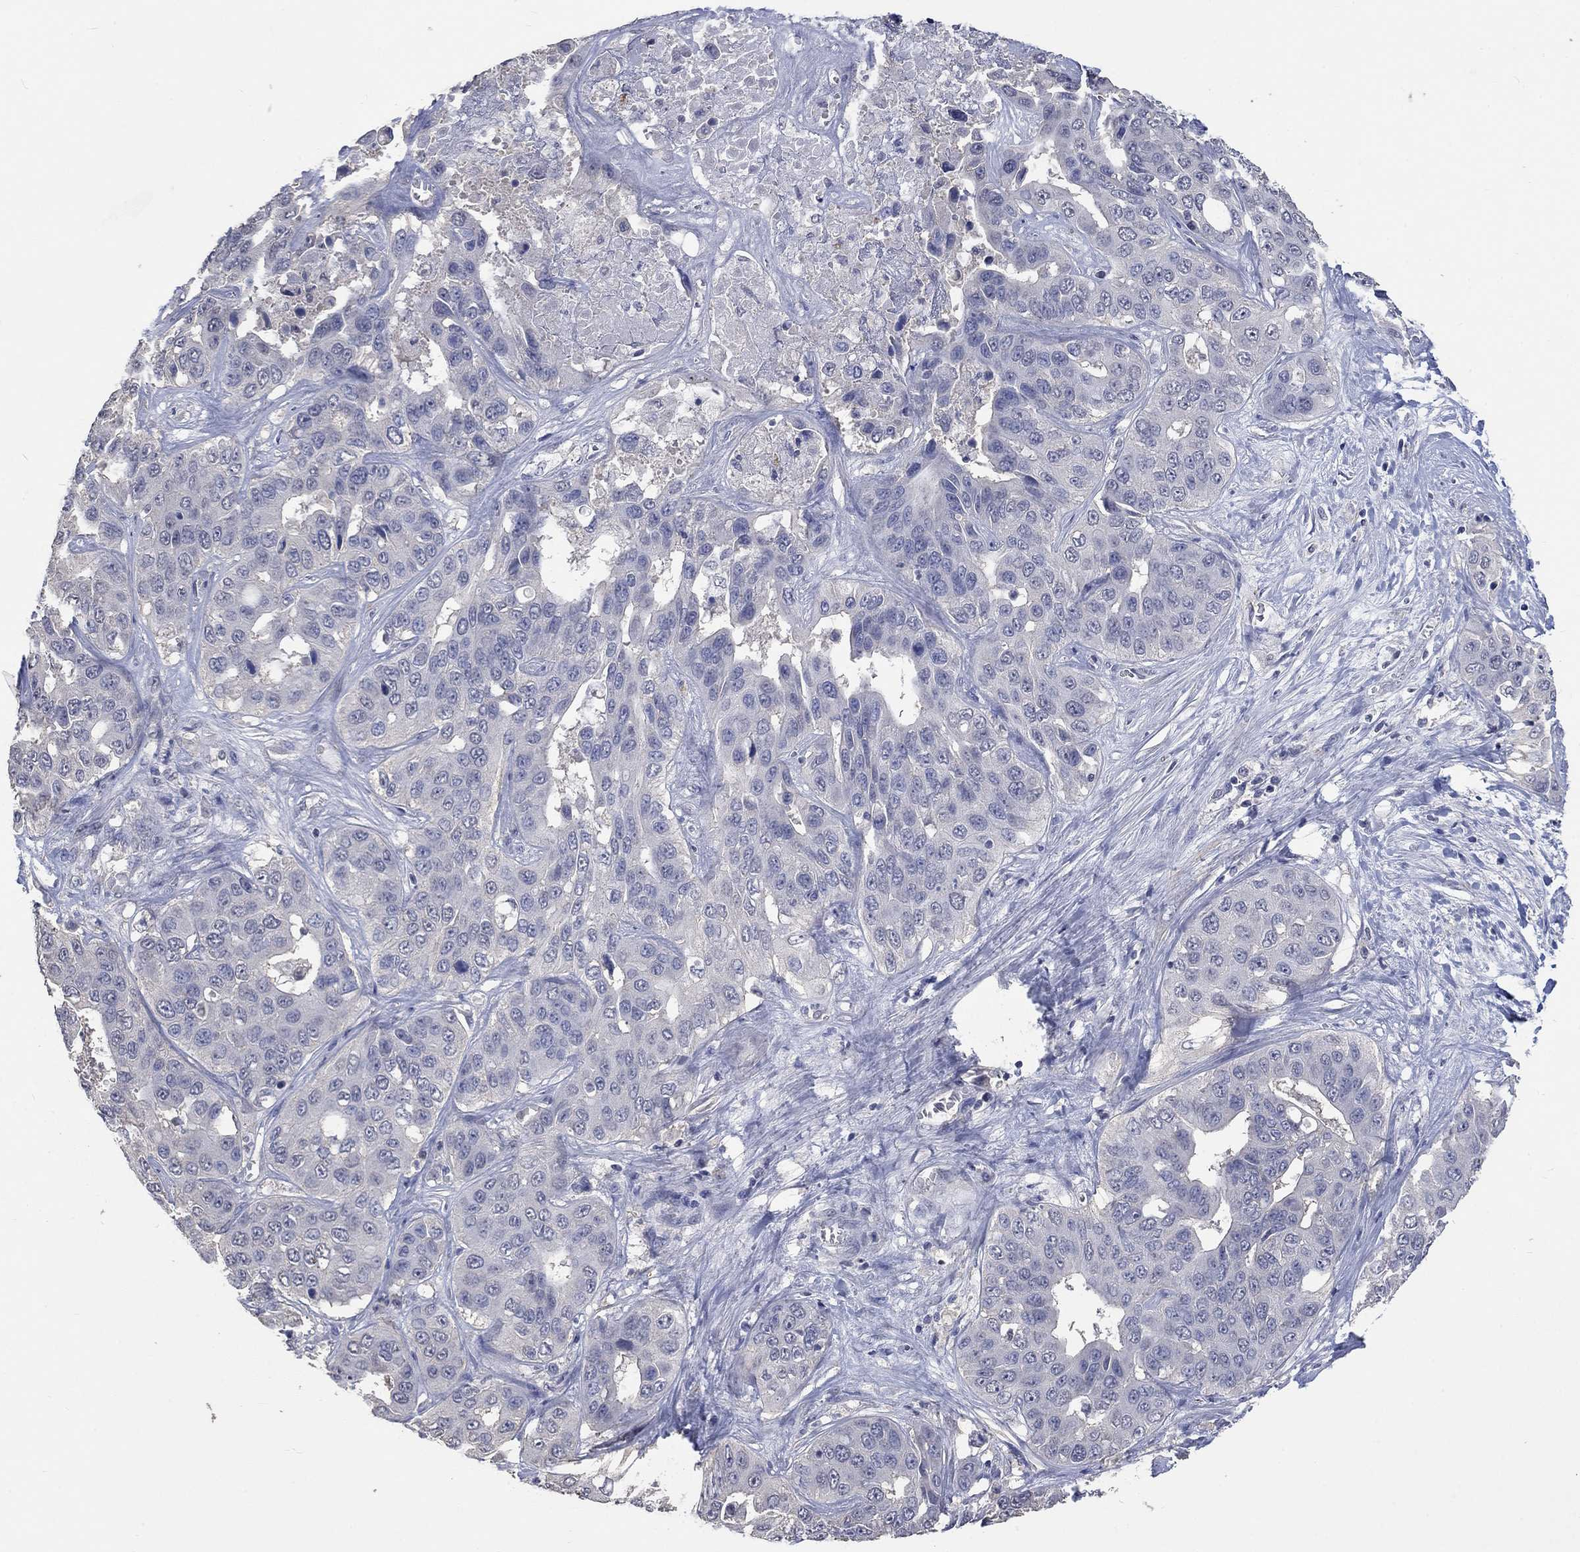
{"staining": {"intensity": "negative", "quantity": "none", "location": "none"}, "tissue": "liver cancer", "cell_type": "Tumor cells", "image_type": "cancer", "snomed": [{"axis": "morphology", "description": "Cholangiocarcinoma"}, {"axis": "topography", "description": "Liver"}], "caption": "The photomicrograph demonstrates no significant staining in tumor cells of liver cancer. (Stains: DAB (3,3'-diaminobenzidine) IHC with hematoxylin counter stain, Microscopy: brightfield microscopy at high magnification).", "gene": "ZBTB18", "patient": {"sex": "female", "age": 52}}